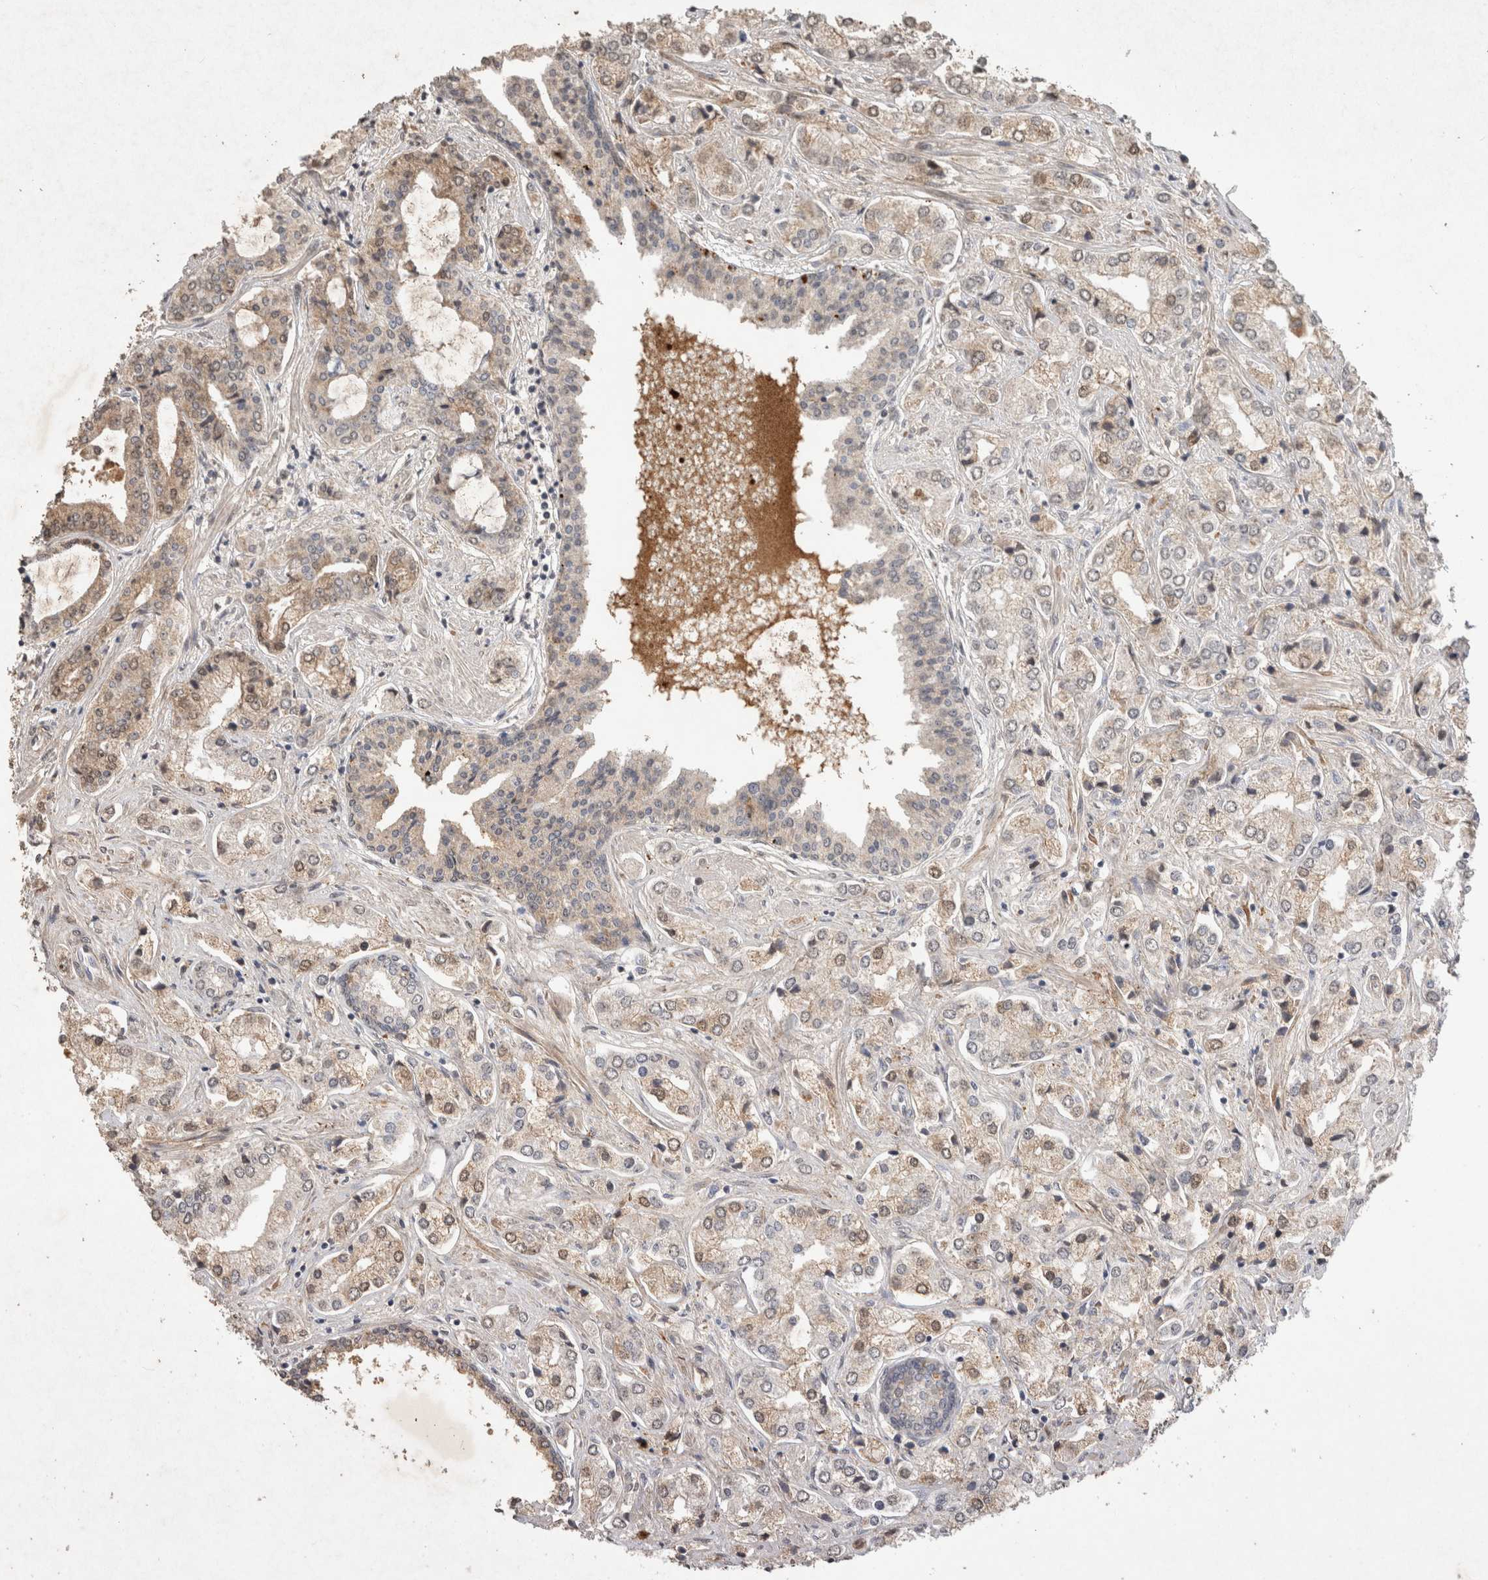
{"staining": {"intensity": "moderate", "quantity": "<25%", "location": "cytoplasmic/membranous,nuclear"}, "tissue": "prostate cancer", "cell_type": "Tumor cells", "image_type": "cancer", "snomed": [{"axis": "morphology", "description": "Adenocarcinoma, High grade"}, {"axis": "topography", "description": "Prostate"}], "caption": "Immunohistochemical staining of human adenocarcinoma (high-grade) (prostate) displays low levels of moderate cytoplasmic/membranous and nuclear expression in approximately <25% of tumor cells.", "gene": "FAM3A", "patient": {"sex": "male", "age": 66}}